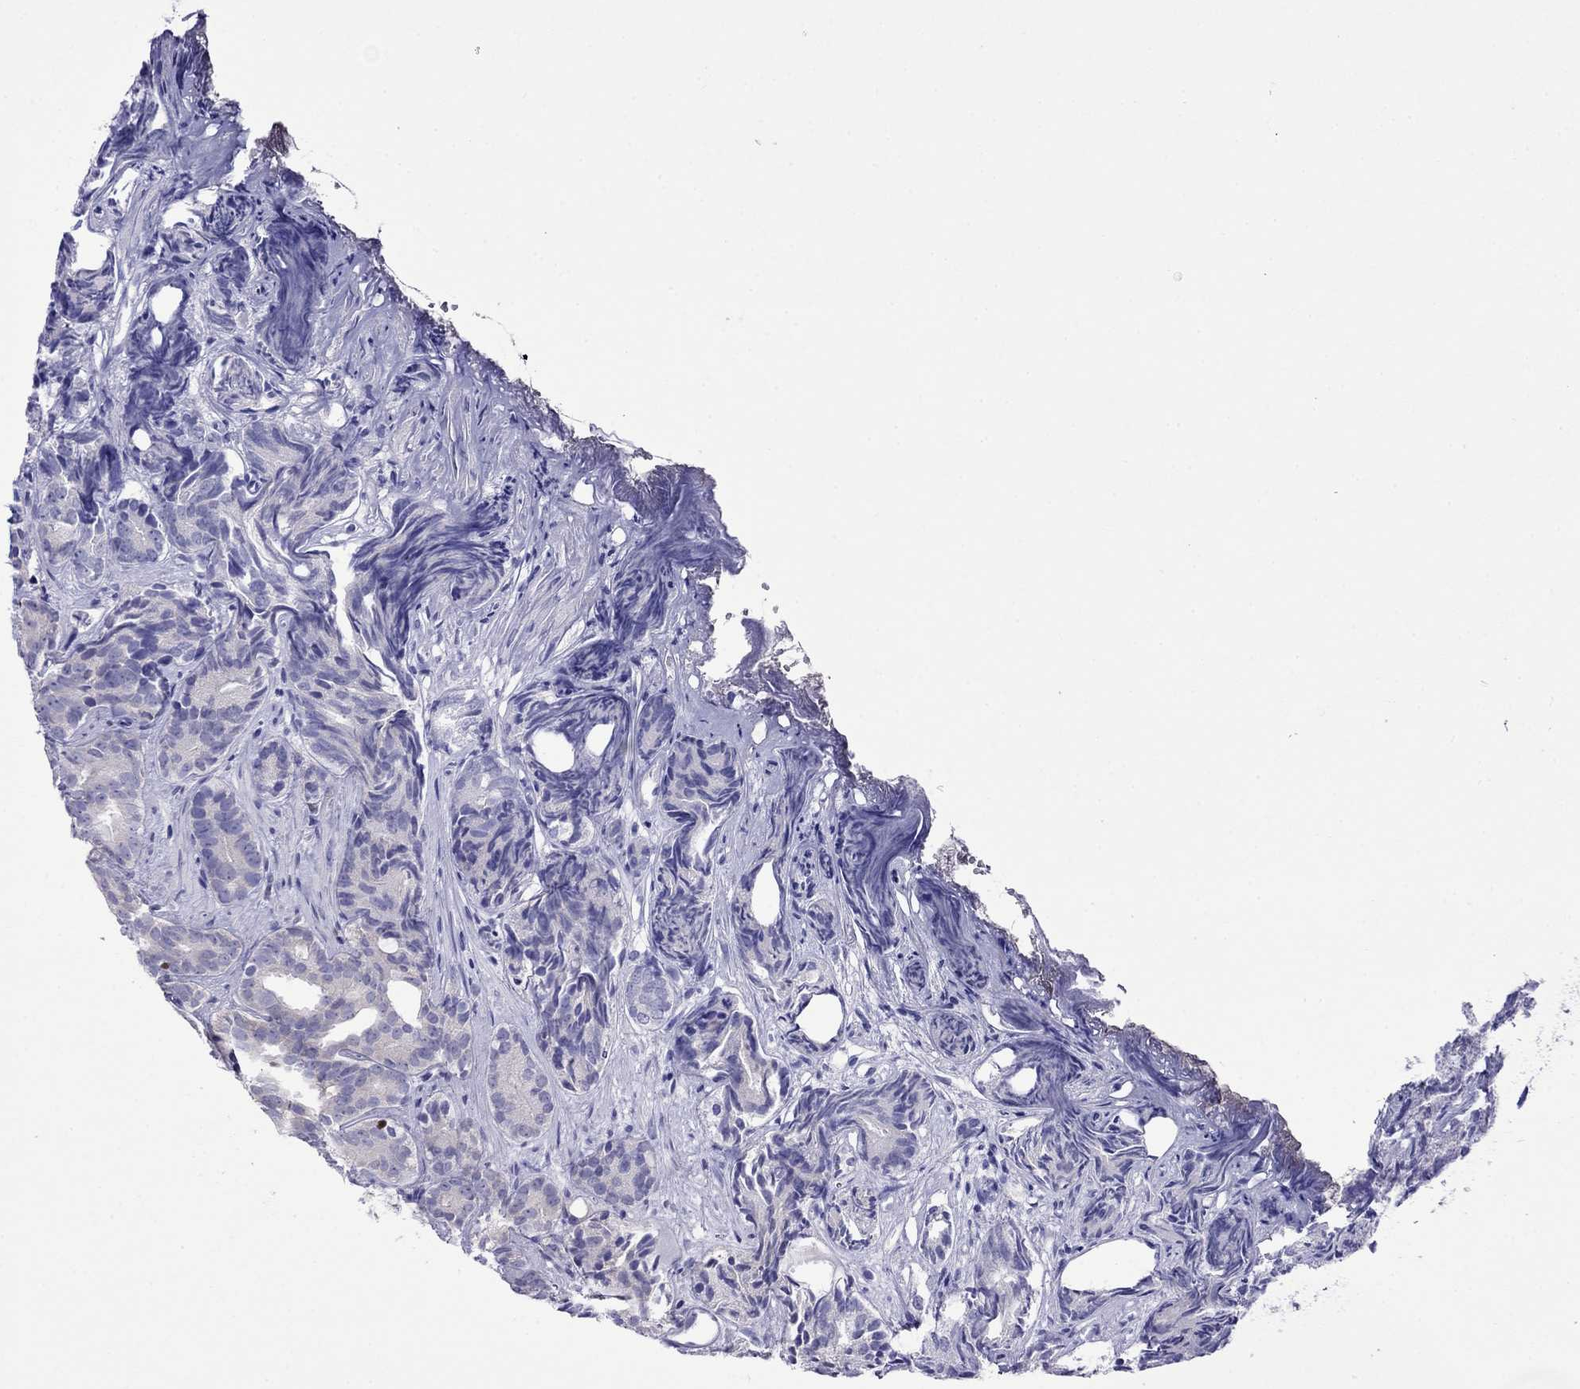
{"staining": {"intensity": "negative", "quantity": "none", "location": "none"}, "tissue": "prostate cancer", "cell_type": "Tumor cells", "image_type": "cancer", "snomed": [{"axis": "morphology", "description": "Adenocarcinoma, High grade"}, {"axis": "topography", "description": "Prostate"}], "caption": "High power microscopy photomicrograph of an IHC photomicrograph of prostate cancer (high-grade adenocarcinoma), revealing no significant expression in tumor cells.", "gene": "MPZ", "patient": {"sex": "male", "age": 84}}